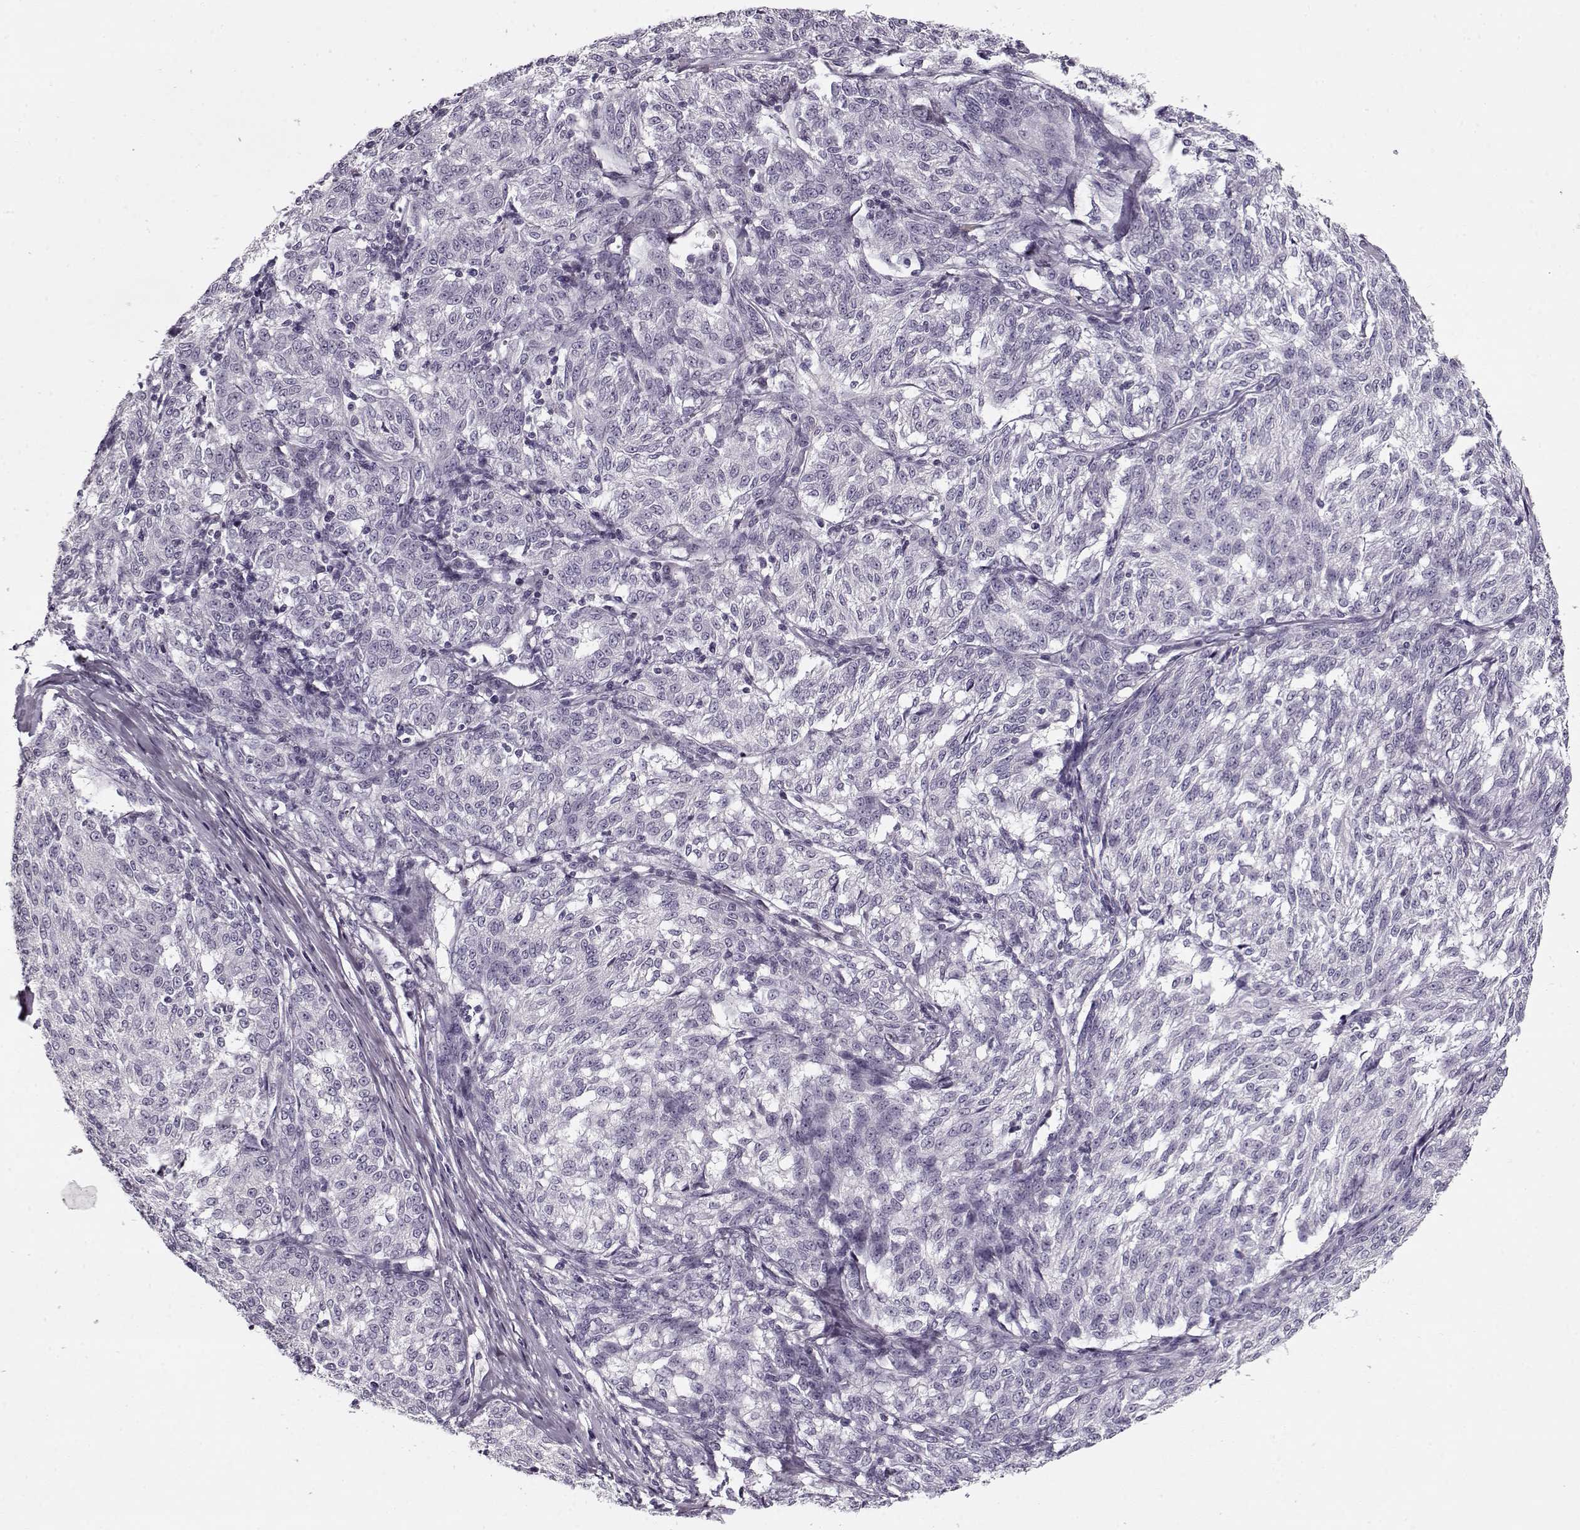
{"staining": {"intensity": "negative", "quantity": "none", "location": "none"}, "tissue": "melanoma", "cell_type": "Tumor cells", "image_type": "cancer", "snomed": [{"axis": "morphology", "description": "Malignant melanoma, NOS"}, {"axis": "topography", "description": "Skin"}], "caption": "Melanoma stained for a protein using immunohistochemistry displays no positivity tumor cells.", "gene": "PNMT", "patient": {"sex": "female", "age": 72}}